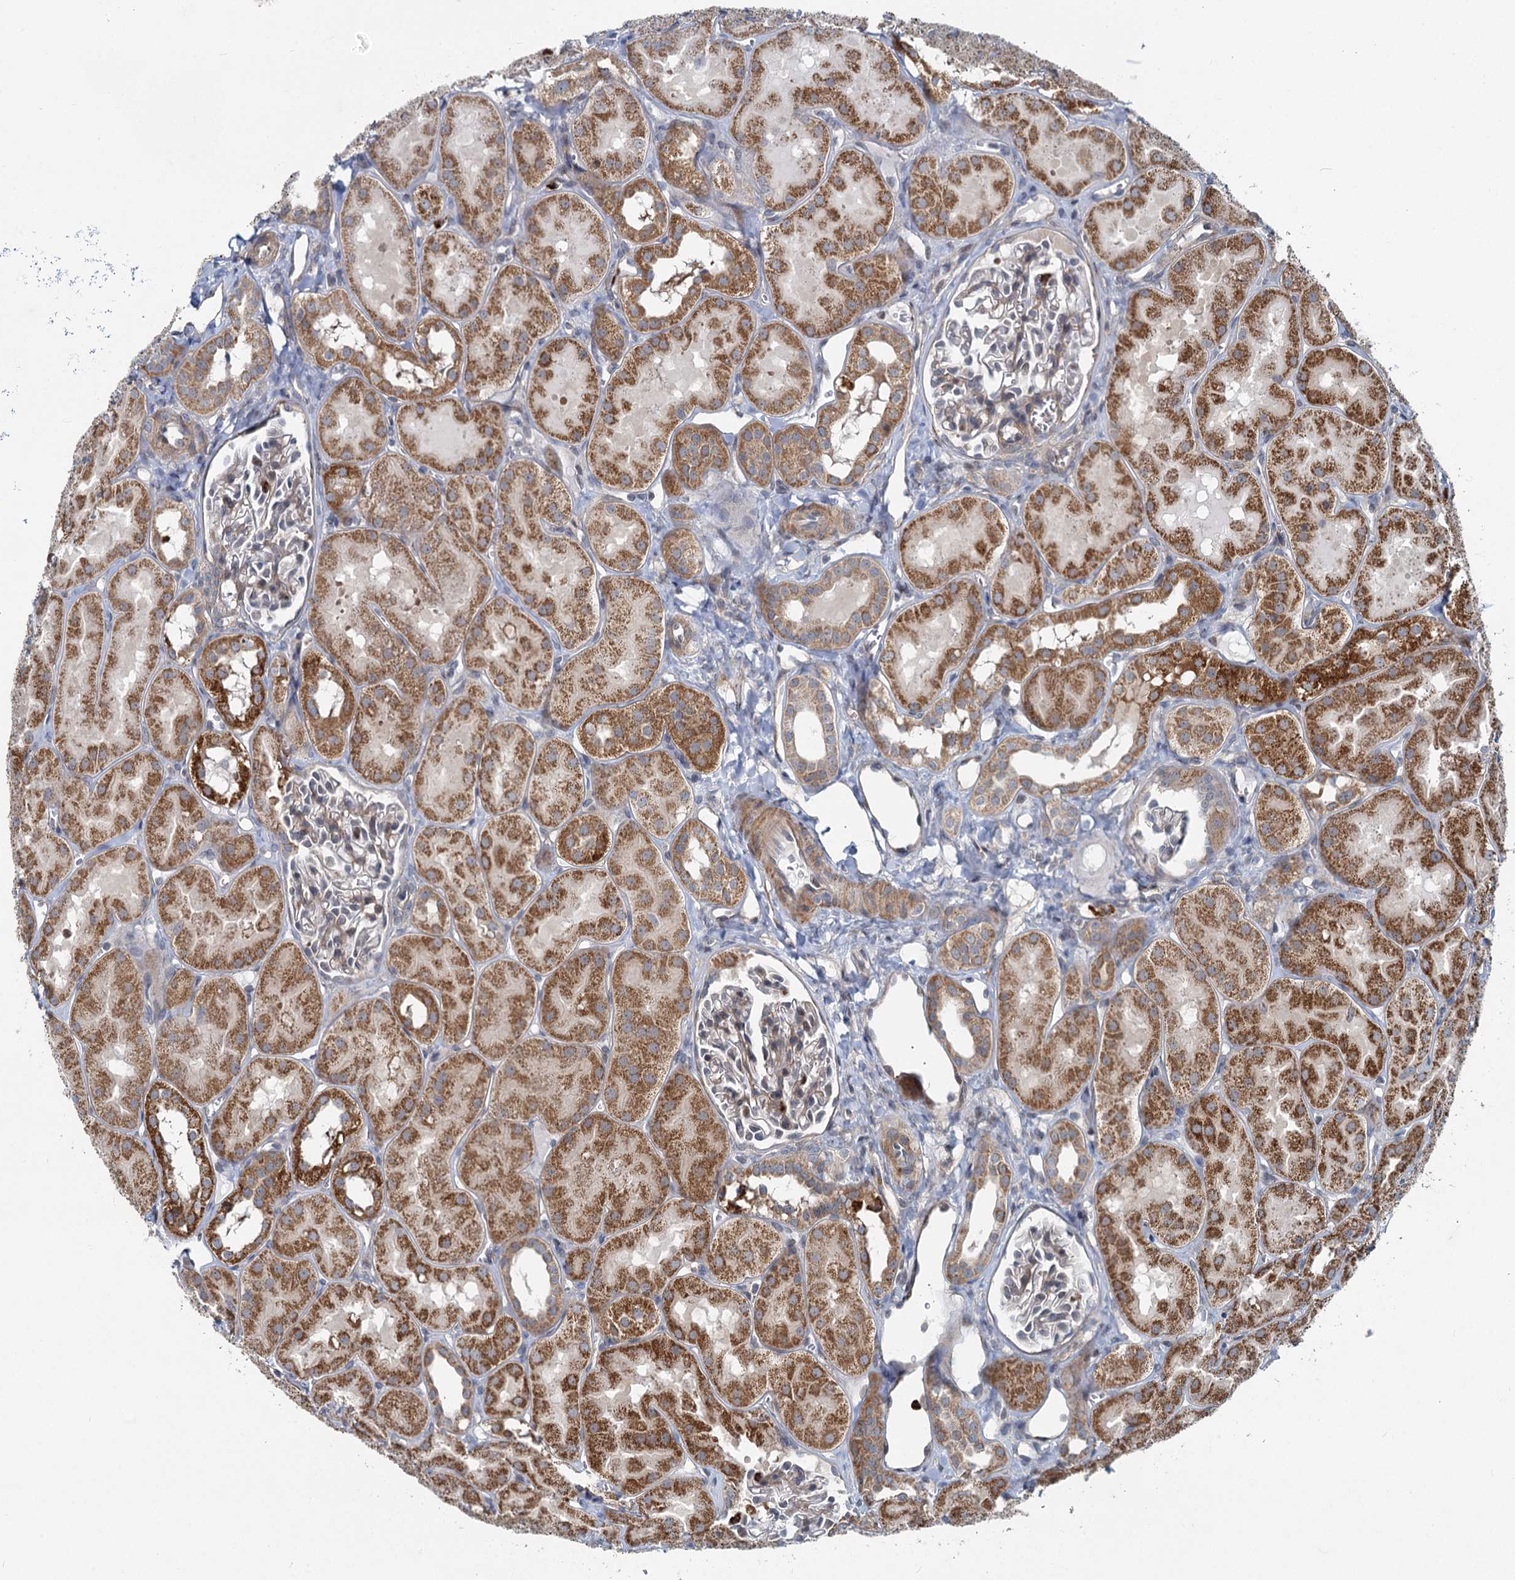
{"staining": {"intensity": "weak", "quantity": "25%-75%", "location": "cytoplasmic/membranous"}, "tissue": "kidney", "cell_type": "Cells in glomeruli", "image_type": "normal", "snomed": [{"axis": "morphology", "description": "Normal tissue, NOS"}, {"axis": "topography", "description": "Kidney"}, {"axis": "topography", "description": "Urinary bladder"}], "caption": "Weak cytoplasmic/membranous protein staining is present in approximately 25%-75% of cells in glomeruli in kidney. (IHC, brightfield microscopy, high magnification).", "gene": "ADCY2", "patient": {"sex": "male", "age": 16}}